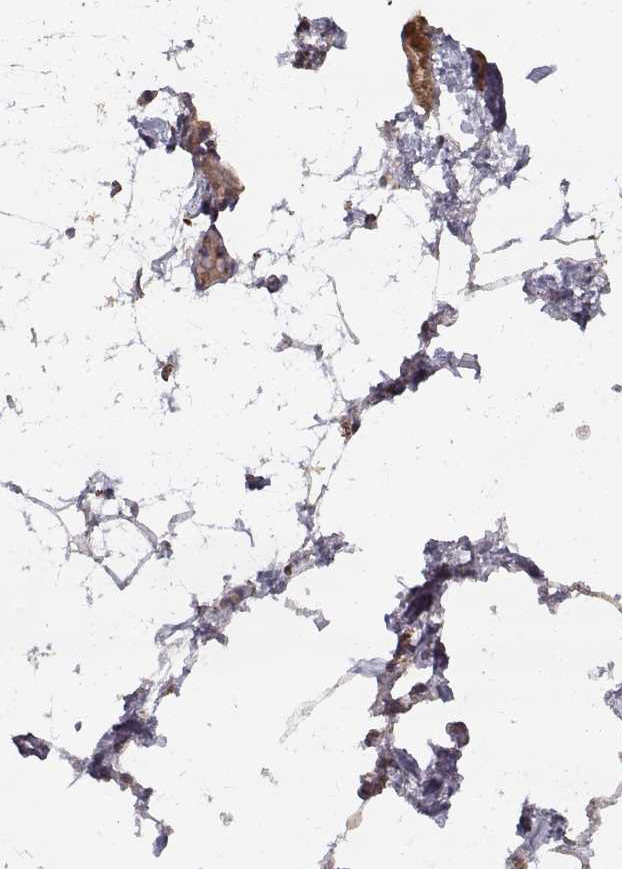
{"staining": {"intensity": "negative", "quantity": "none", "location": "none"}, "tissue": "adipose tissue", "cell_type": "Adipocytes", "image_type": "normal", "snomed": [{"axis": "morphology", "description": "Normal tissue, NOS"}, {"axis": "topography", "description": "Gallbladder"}, {"axis": "topography", "description": "Peripheral nerve tissue"}], "caption": "Immunohistochemistry of unremarkable human adipose tissue exhibits no positivity in adipocytes.", "gene": "LAMA2", "patient": {"sex": "female", "age": 45}}